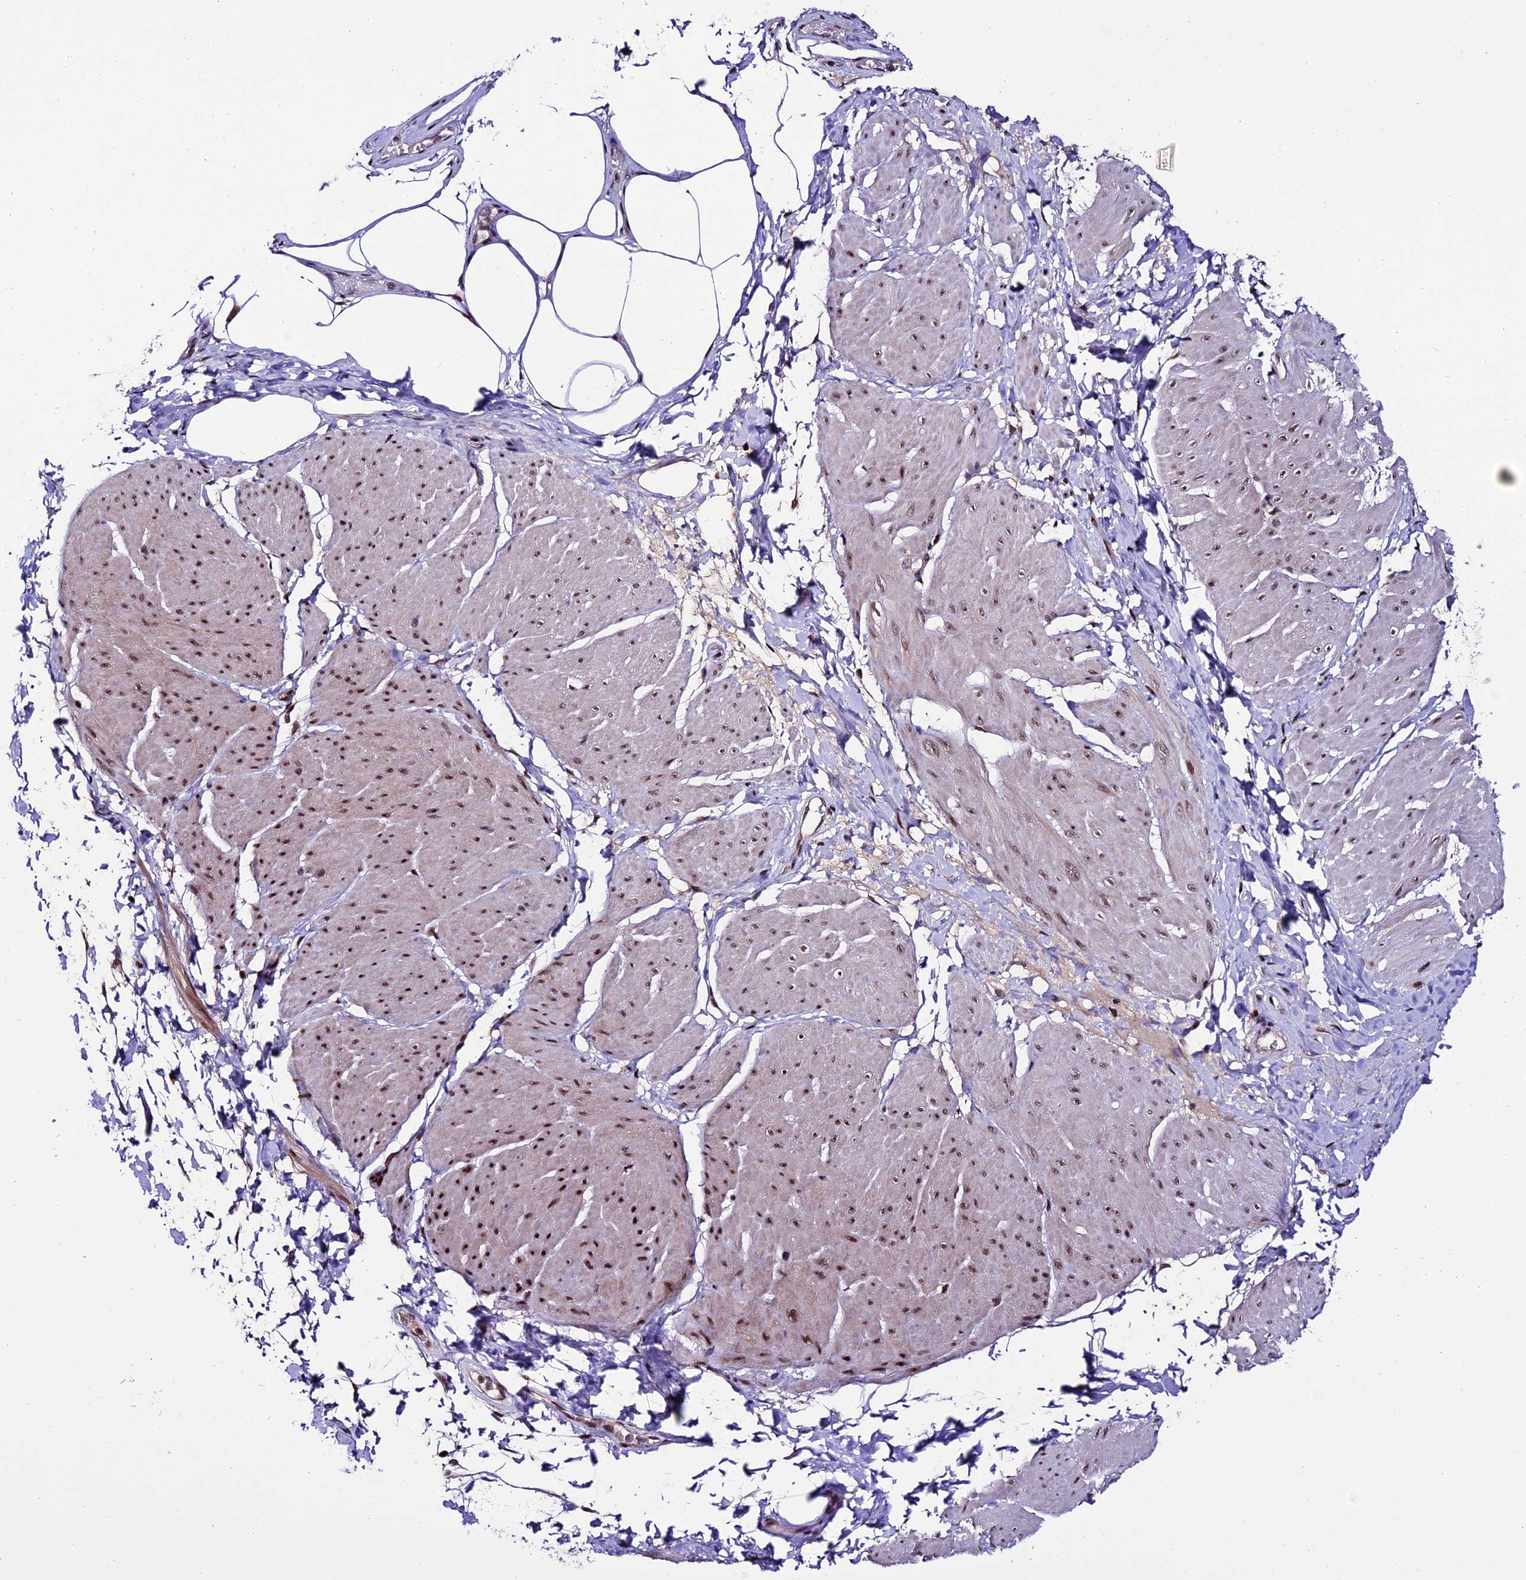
{"staining": {"intensity": "moderate", "quantity": ">75%", "location": "nuclear"}, "tissue": "smooth muscle", "cell_type": "Smooth muscle cells", "image_type": "normal", "snomed": [{"axis": "morphology", "description": "Urothelial carcinoma, High grade"}, {"axis": "topography", "description": "Urinary bladder"}], "caption": "Immunohistochemistry photomicrograph of benign smooth muscle stained for a protein (brown), which demonstrates medium levels of moderate nuclear staining in approximately >75% of smooth muscle cells.", "gene": "TCP11L2", "patient": {"sex": "male", "age": 46}}